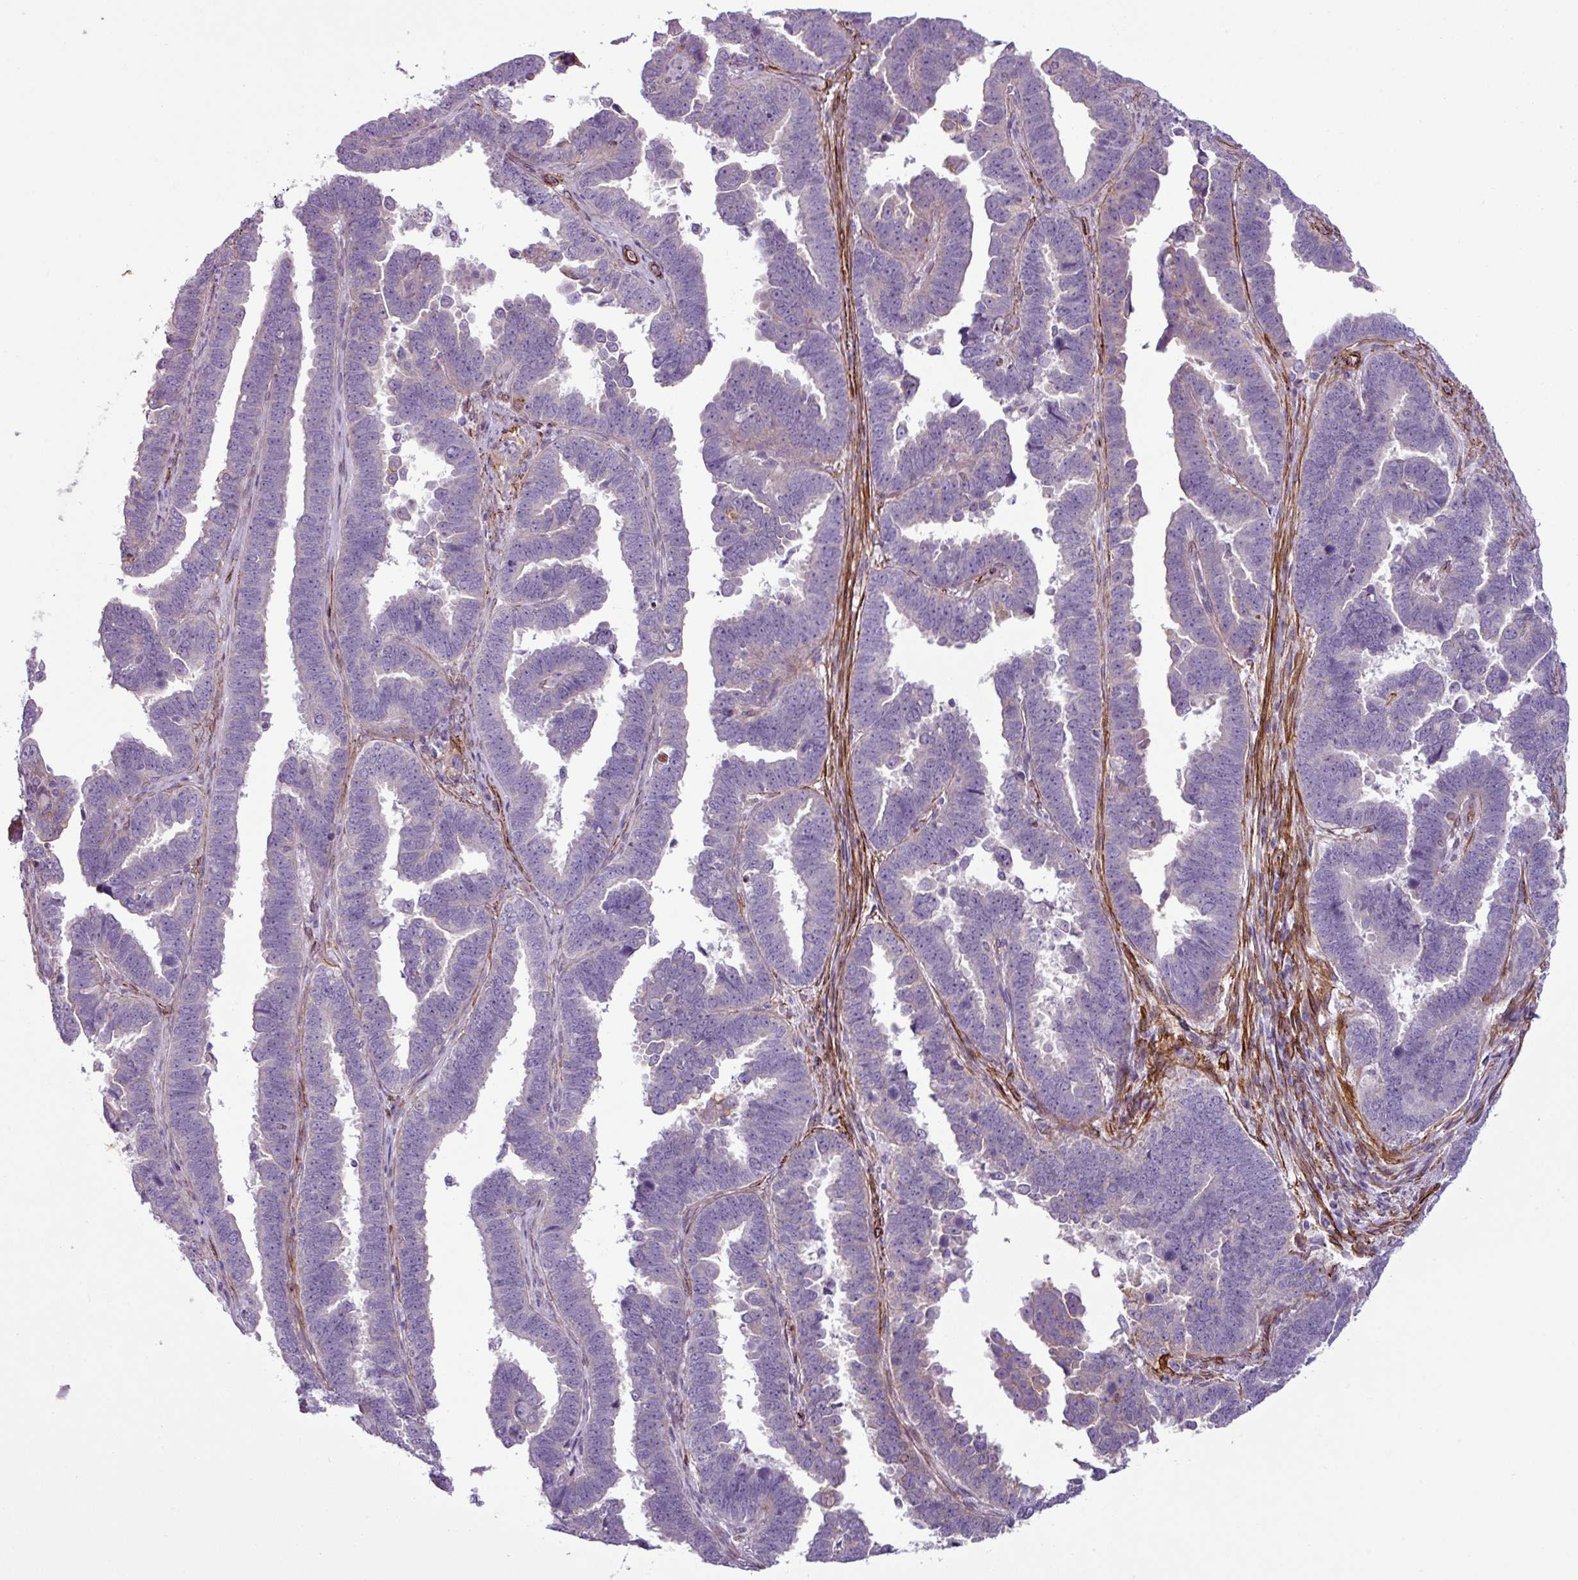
{"staining": {"intensity": "negative", "quantity": "none", "location": "none"}, "tissue": "endometrial cancer", "cell_type": "Tumor cells", "image_type": "cancer", "snomed": [{"axis": "morphology", "description": "Adenocarcinoma, NOS"}, {"axis": "topography", "description": "Endometrium"}], "caption": "A micrograph of human endometrial adenocarcinoma is negative for staining in tumor cells.", "gene": "ATP10A", "patient": {"sex": "female", "age": 75}}